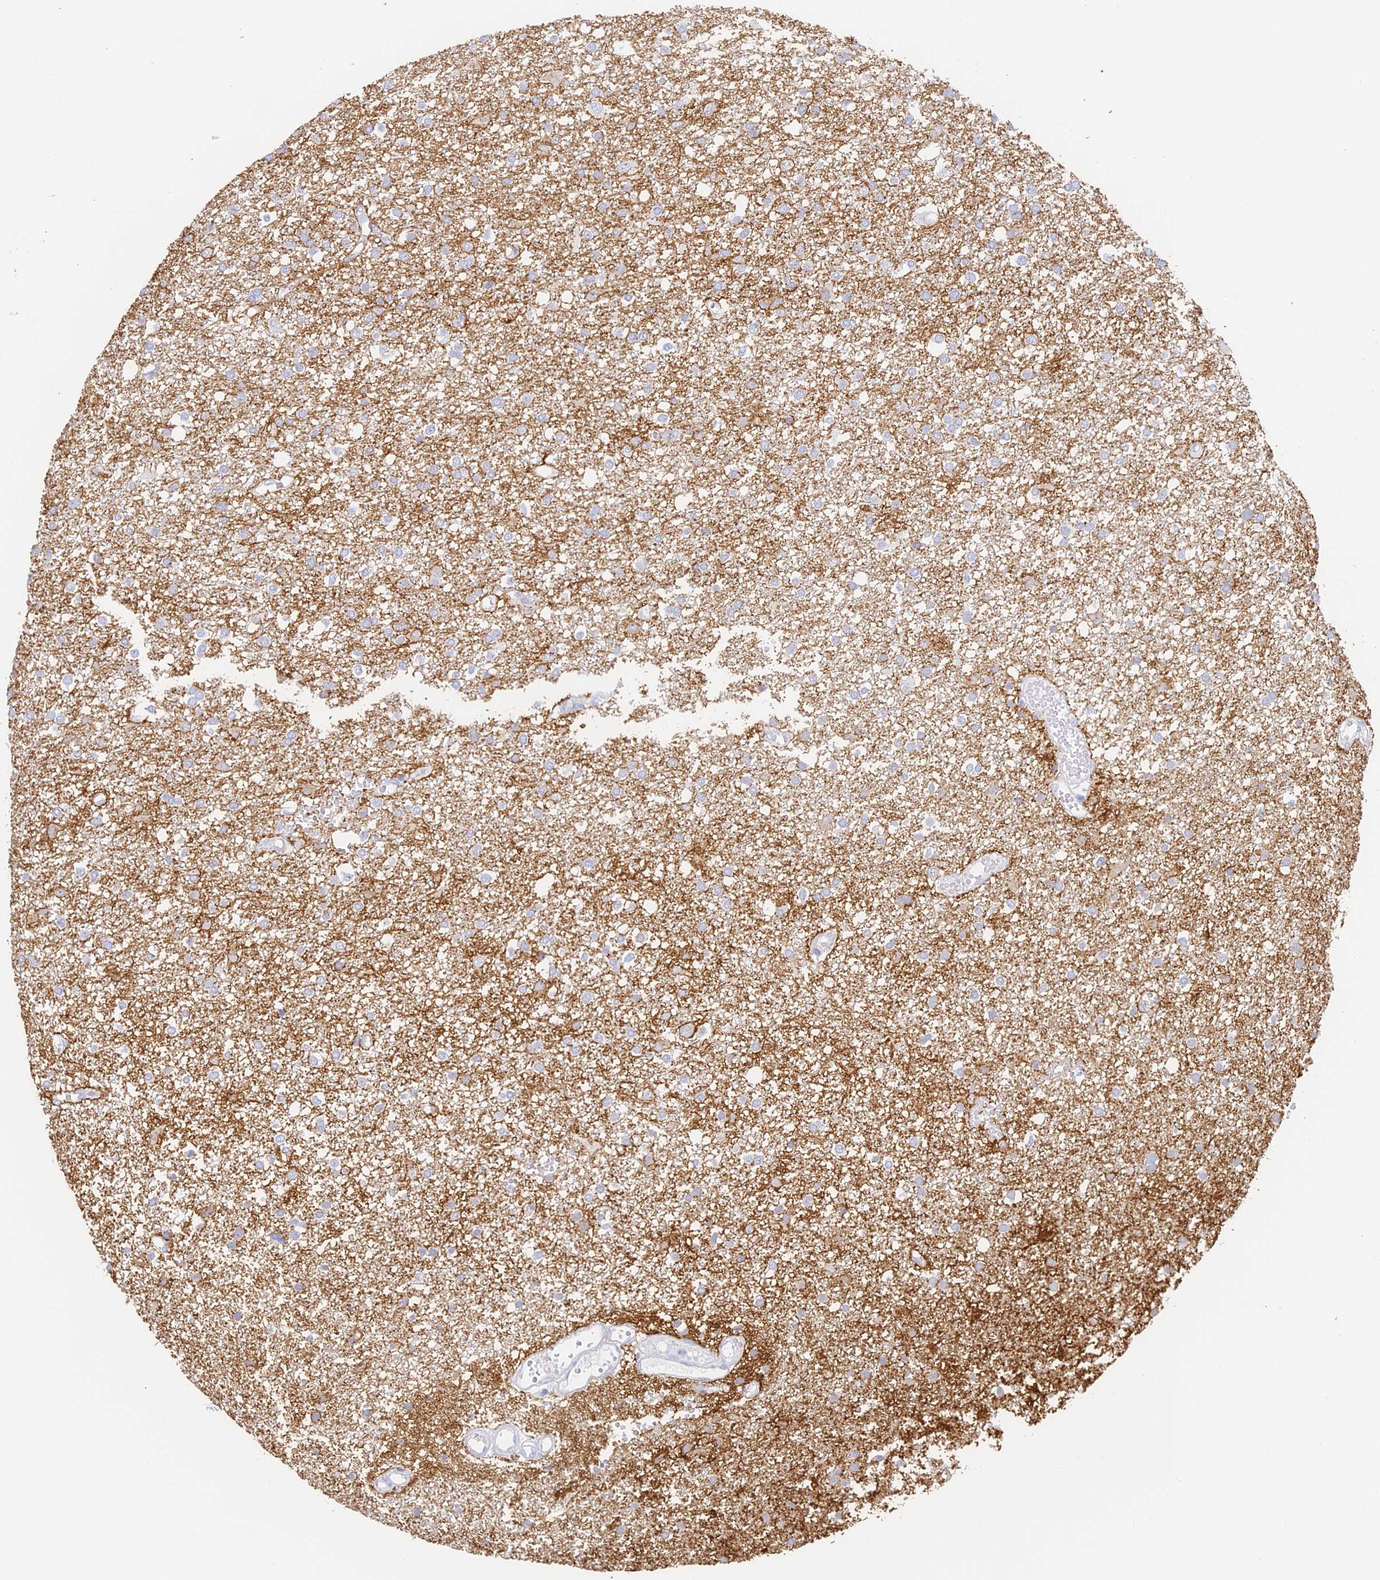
{"staining": {"intensity": "strong", "quantity": "25%-75%", "location": "cytoplasmic/membranous"}, "tissue": "glioma", "cell_type": "Tumor cells", "image_type": "cancer", "snomed": [{"axis": "morphology", "description": "Glioma, malignant, High grade"}, {"axis": "topography", "description": "Brain"}], "caption": "Strong cytoplasmic/membranous staining is seen in approximately 25%-75% of tumor cells in high-grade glioma (malignant). The protein of interest is stained brown, and the nuclei are stained in blue (DAB IHC with brightfield microscopy, high magnification).", "gene": "GJA1", "patient": {"sex": "female", "age": 59}}